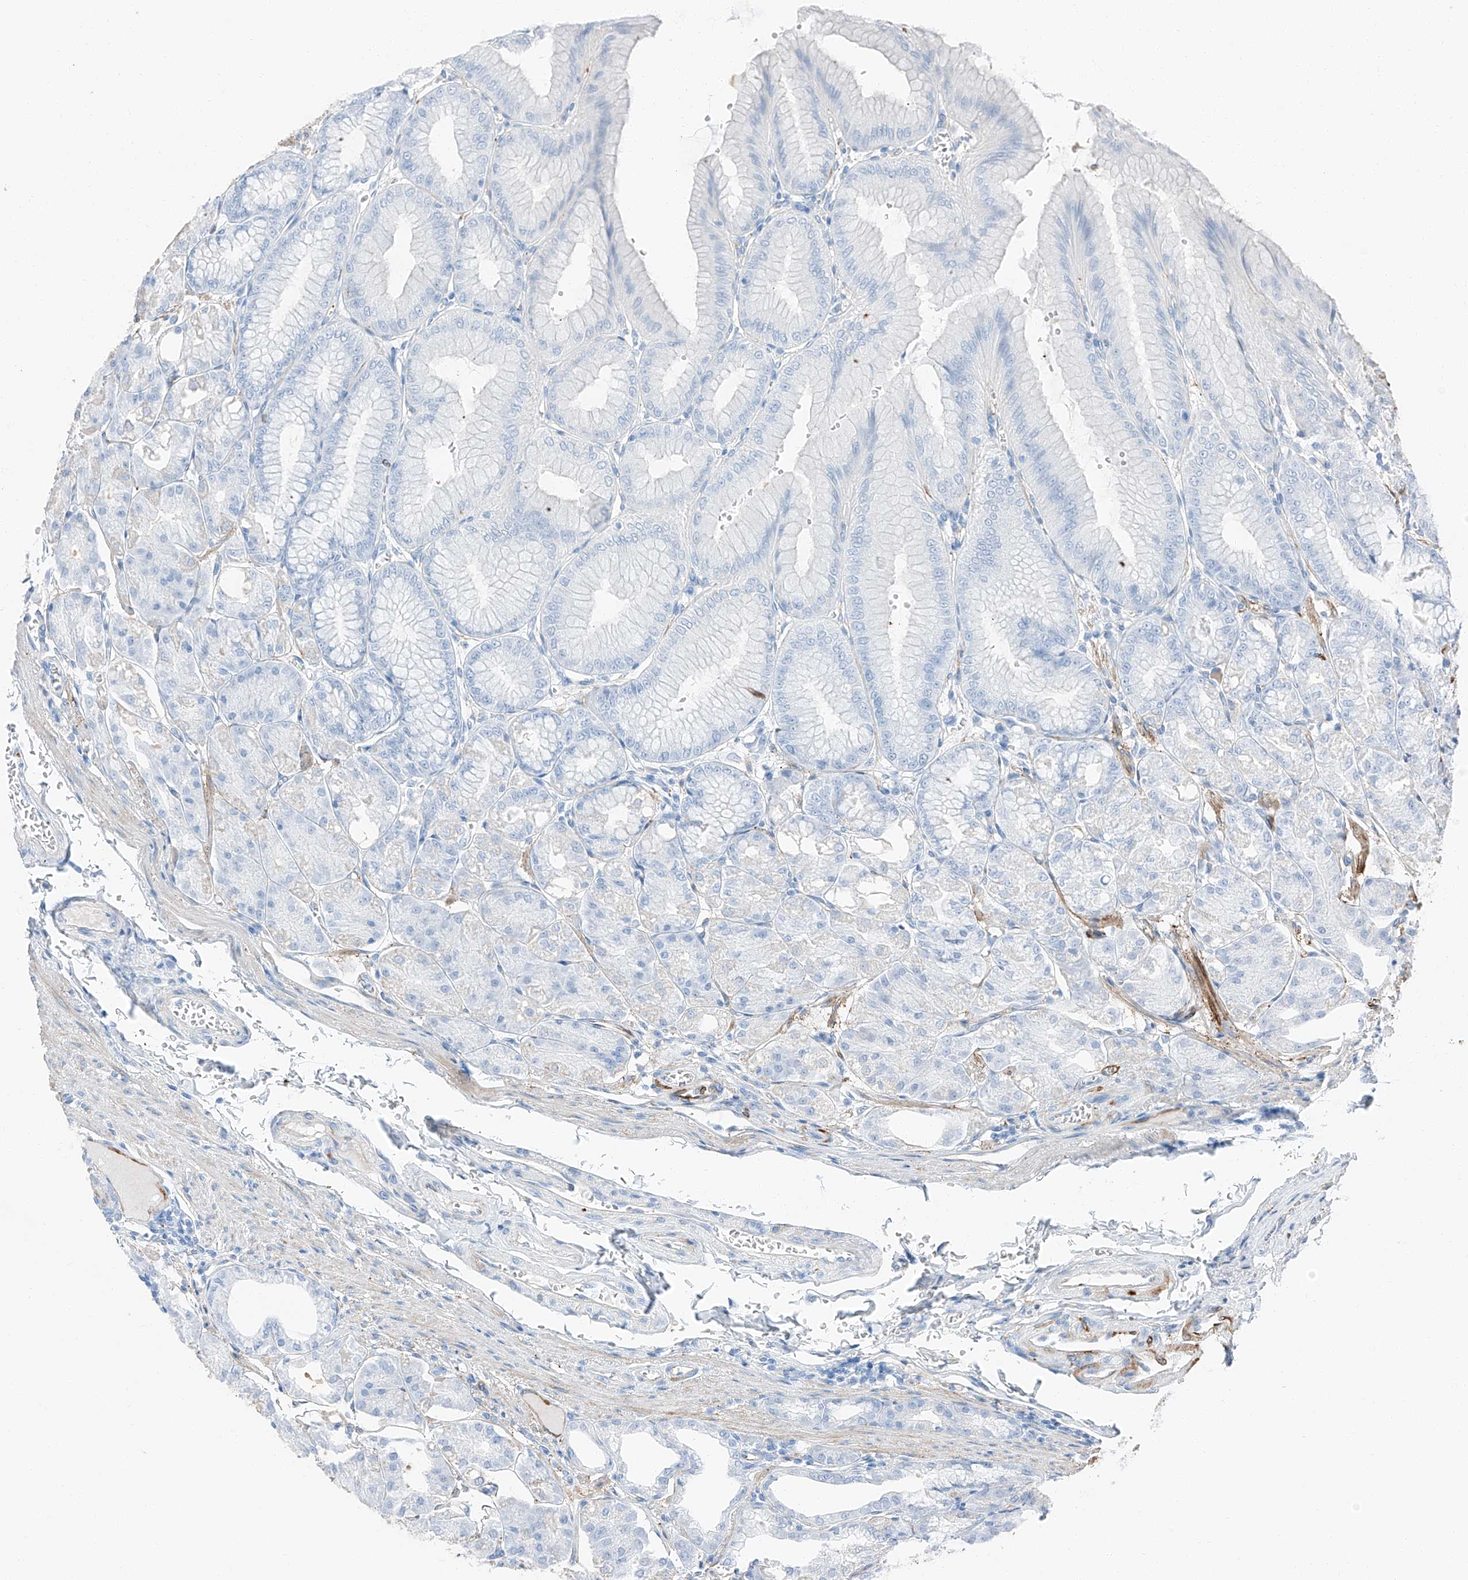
{"staining": {"intensity": "negative", "quantity": "none", "location": "none"}, "tissue": "stomach", "cell_type": "Glandular cells", "image_type": "normal", "snomed": [{"axis": "morphology", "description": "Normal tissue, NOS"}, {"axis": "topography", "description": "Stomach, lower"}], "caption": "DAB immunohistochemical staining of unremarkable human stomach demonstrates no significant positivity in glandular cells. The staining was performed using DAB to visualize the protein expression in brown, while the nuclei were stained in blue with hematoxylin (Magnification: 20x).", "gene": "ZNF804A", "patient": {"sex": "male", "age": 71}}